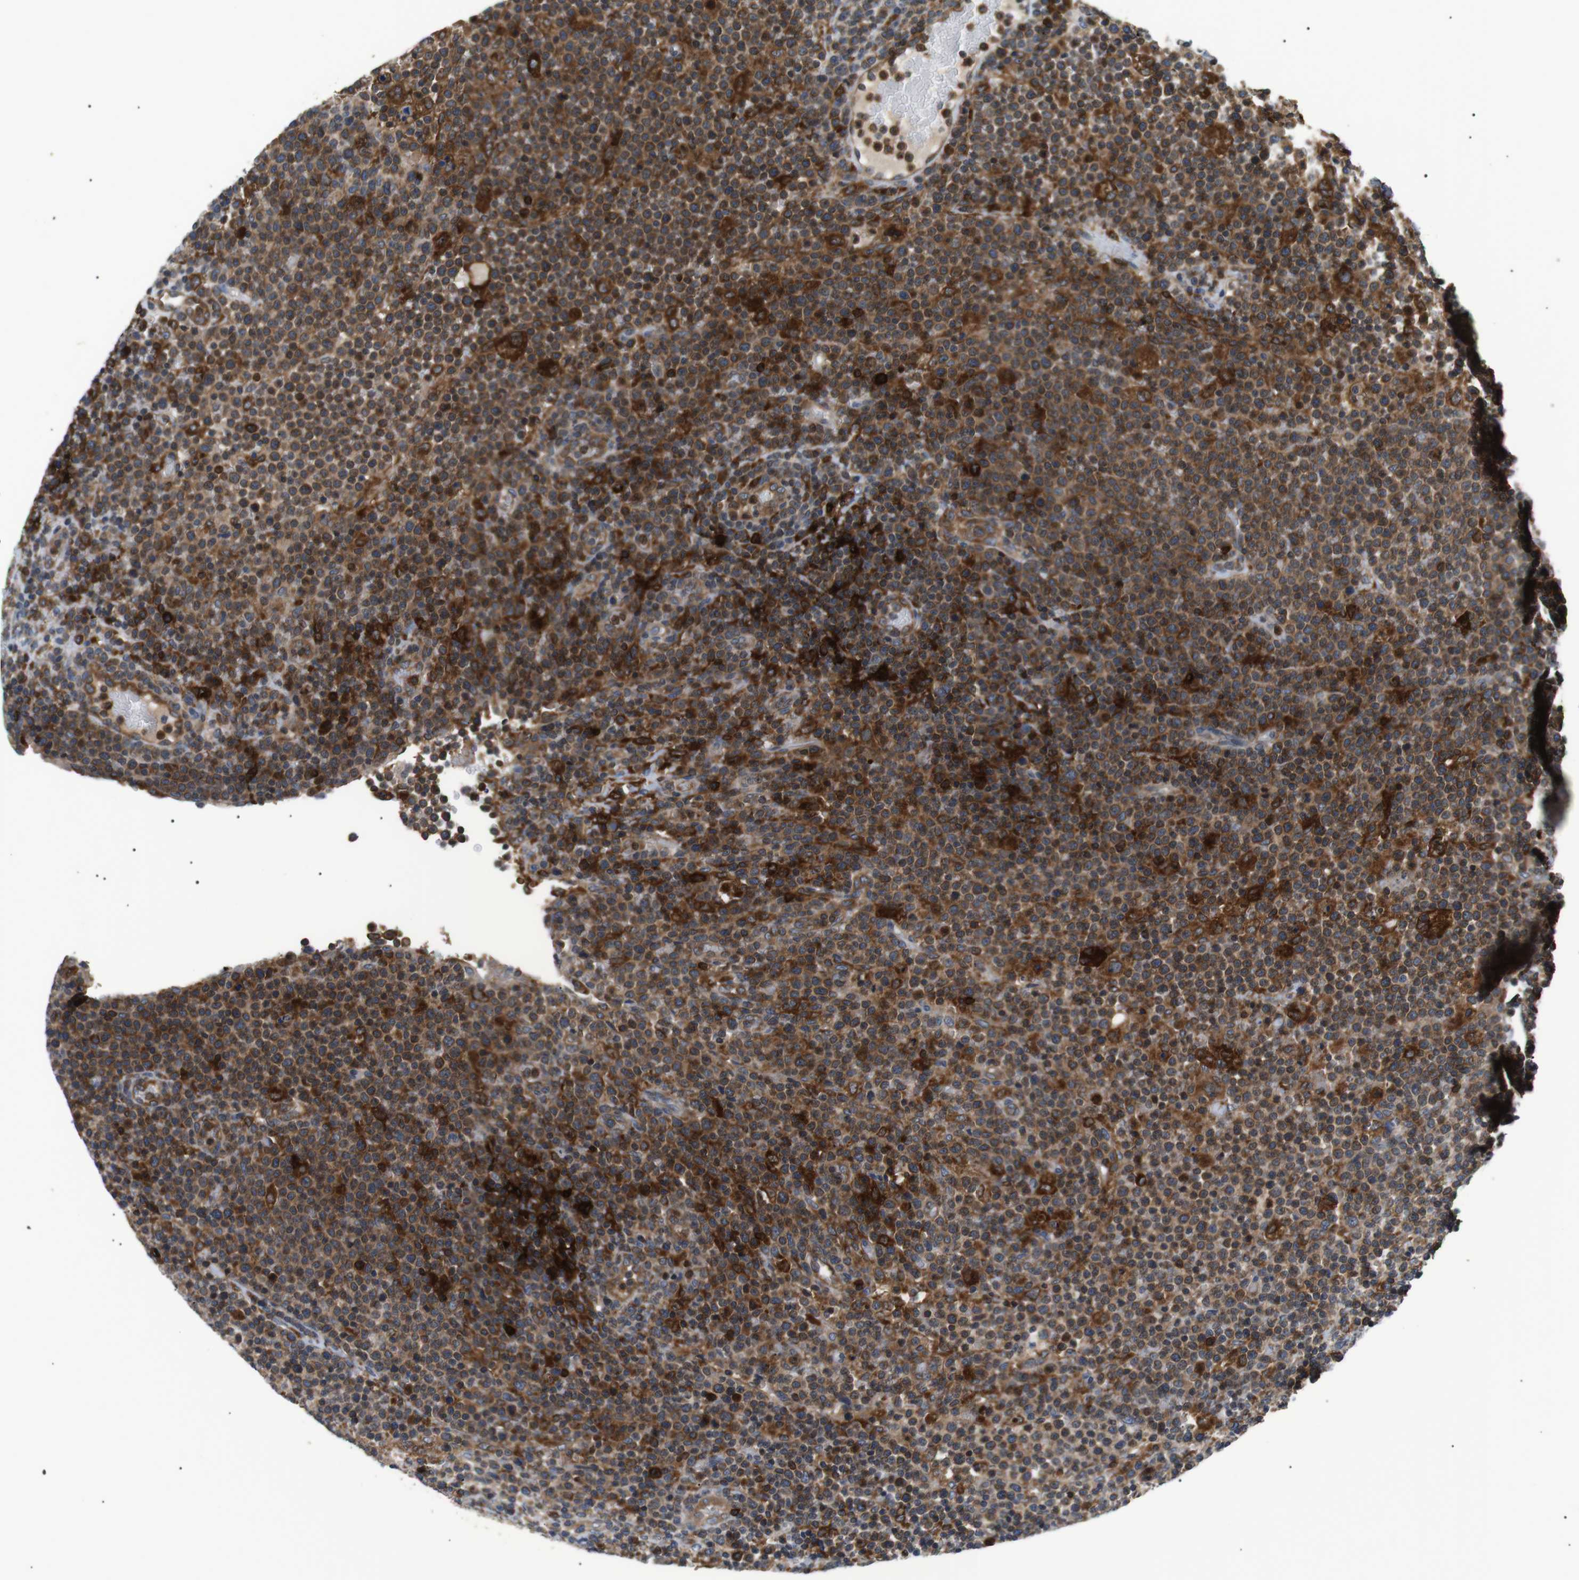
{"staining": {"intensity": "moderate", "quantity": ">75%", "location": "cytoplasmic/membranous"}, "tissue": "lymphoma", "cell_type": "Tumor cells", "image_type": "cancer", "snomed": [{"axis": "morphology", "description": "Malignant lymphoma, non-Hodgkin's type, High grade"}, {"axis": "topography", "description": "Lymph node"}], "caption": "Immunohistochemistry (DAB (3,3'-diaminobenzidine)) staining of human lymphoma demonstrates moderate cytoplasmic/membranous protein staining in about >75% of tumor cells.", "gene": "RAB9A", "patient": {"sex": "male", "age": 61}}